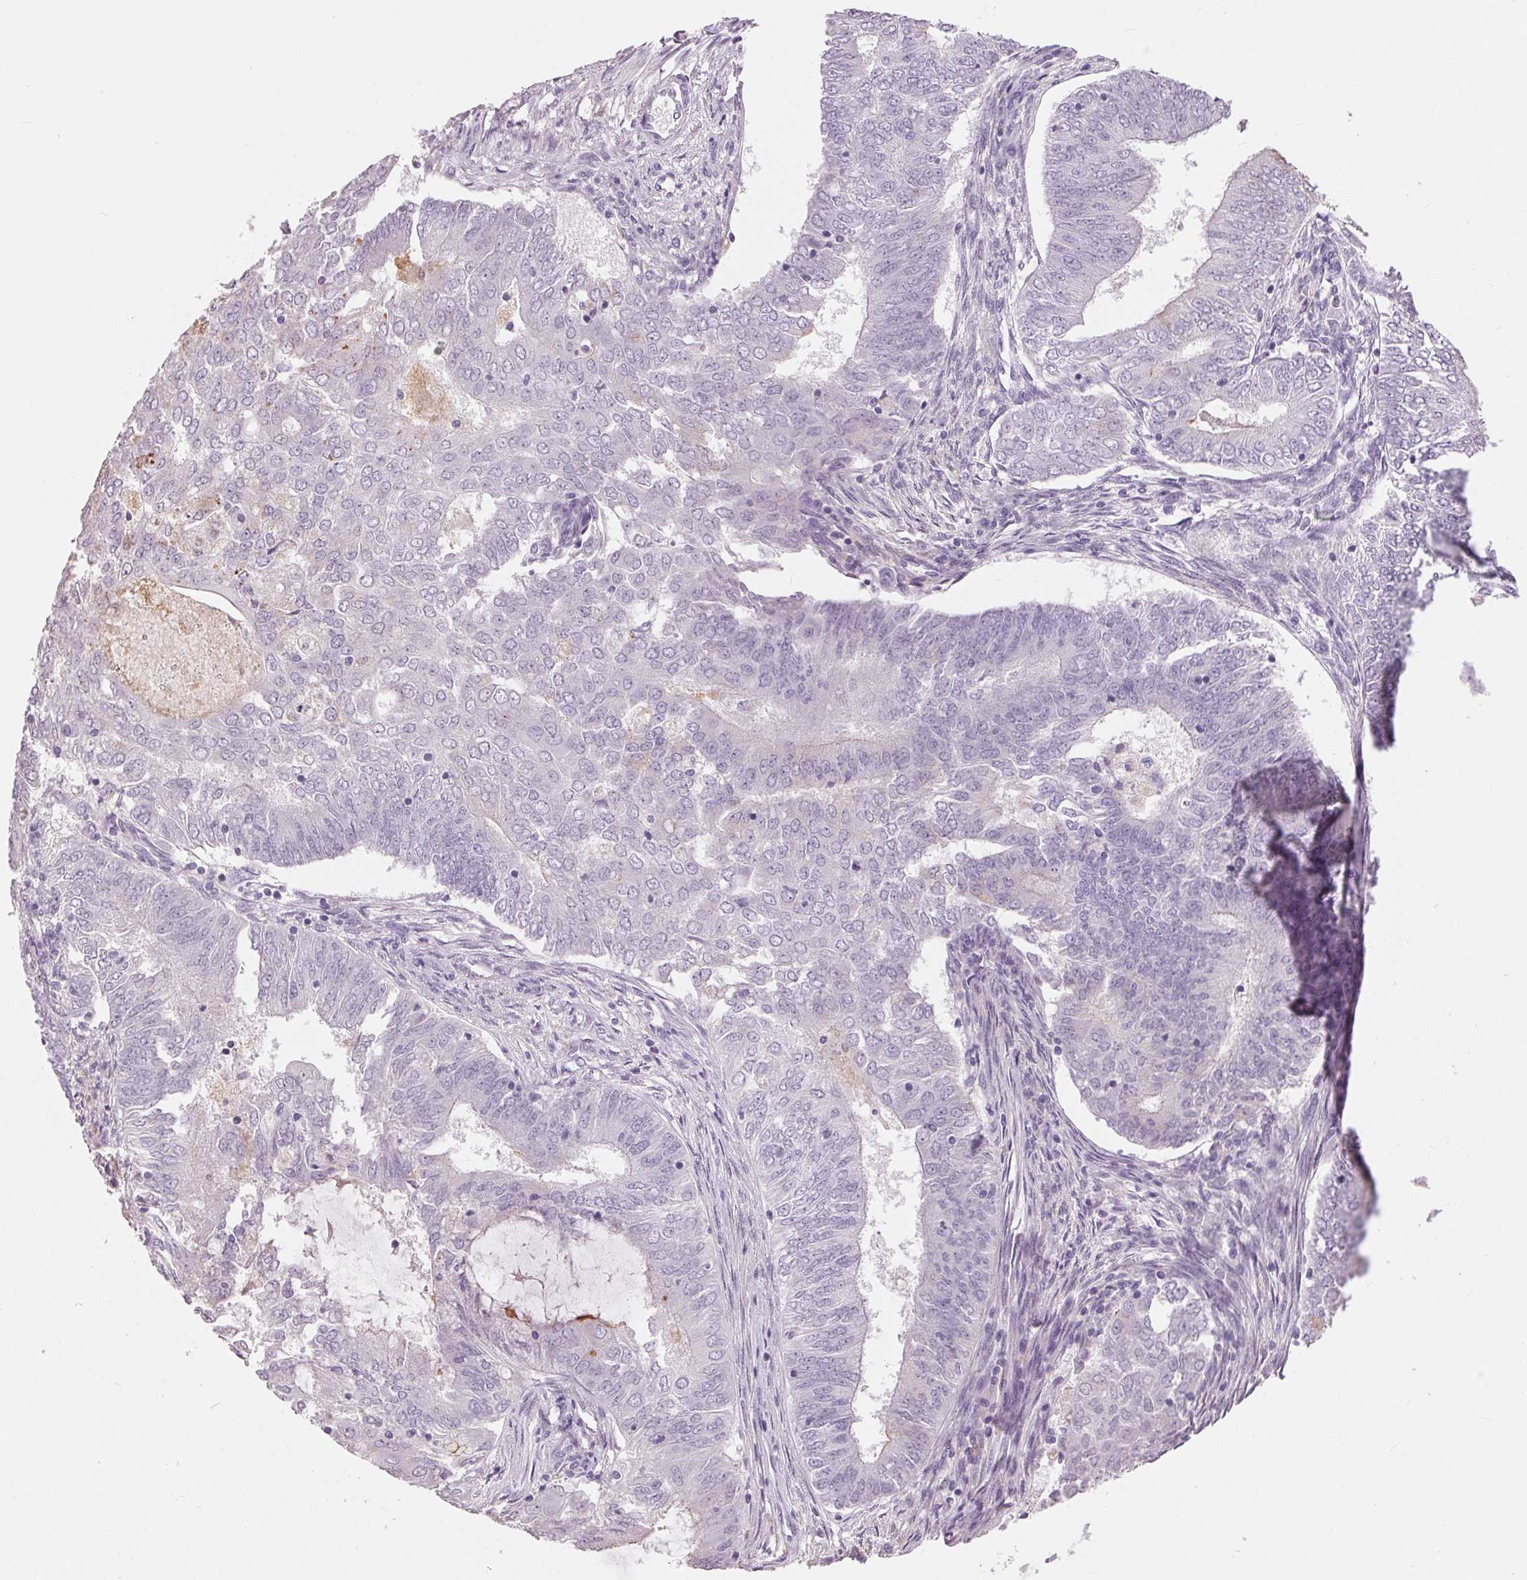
{"staining": {"intensity": "moderate", "quantity": "<25%", "location": "cytoplasmic/membranous"}, "tissue": "endometrial cancer", "cell_type": "Tumor cells", "image_type": "cancer", "snomed": [{"axis": "morphology", "description": "Adenocarcinoma, NOS"}, {"axis": "topography", "description": "Endometrium"}], "caption": "Endometrial adenocarcinoma tissue shows moderate cytoplasmic/membranous staining in about <25% of tumor cells Nuclei are stained in blue.", "gene": "MISP", "patient": {"sex": "female", "age": 62}}